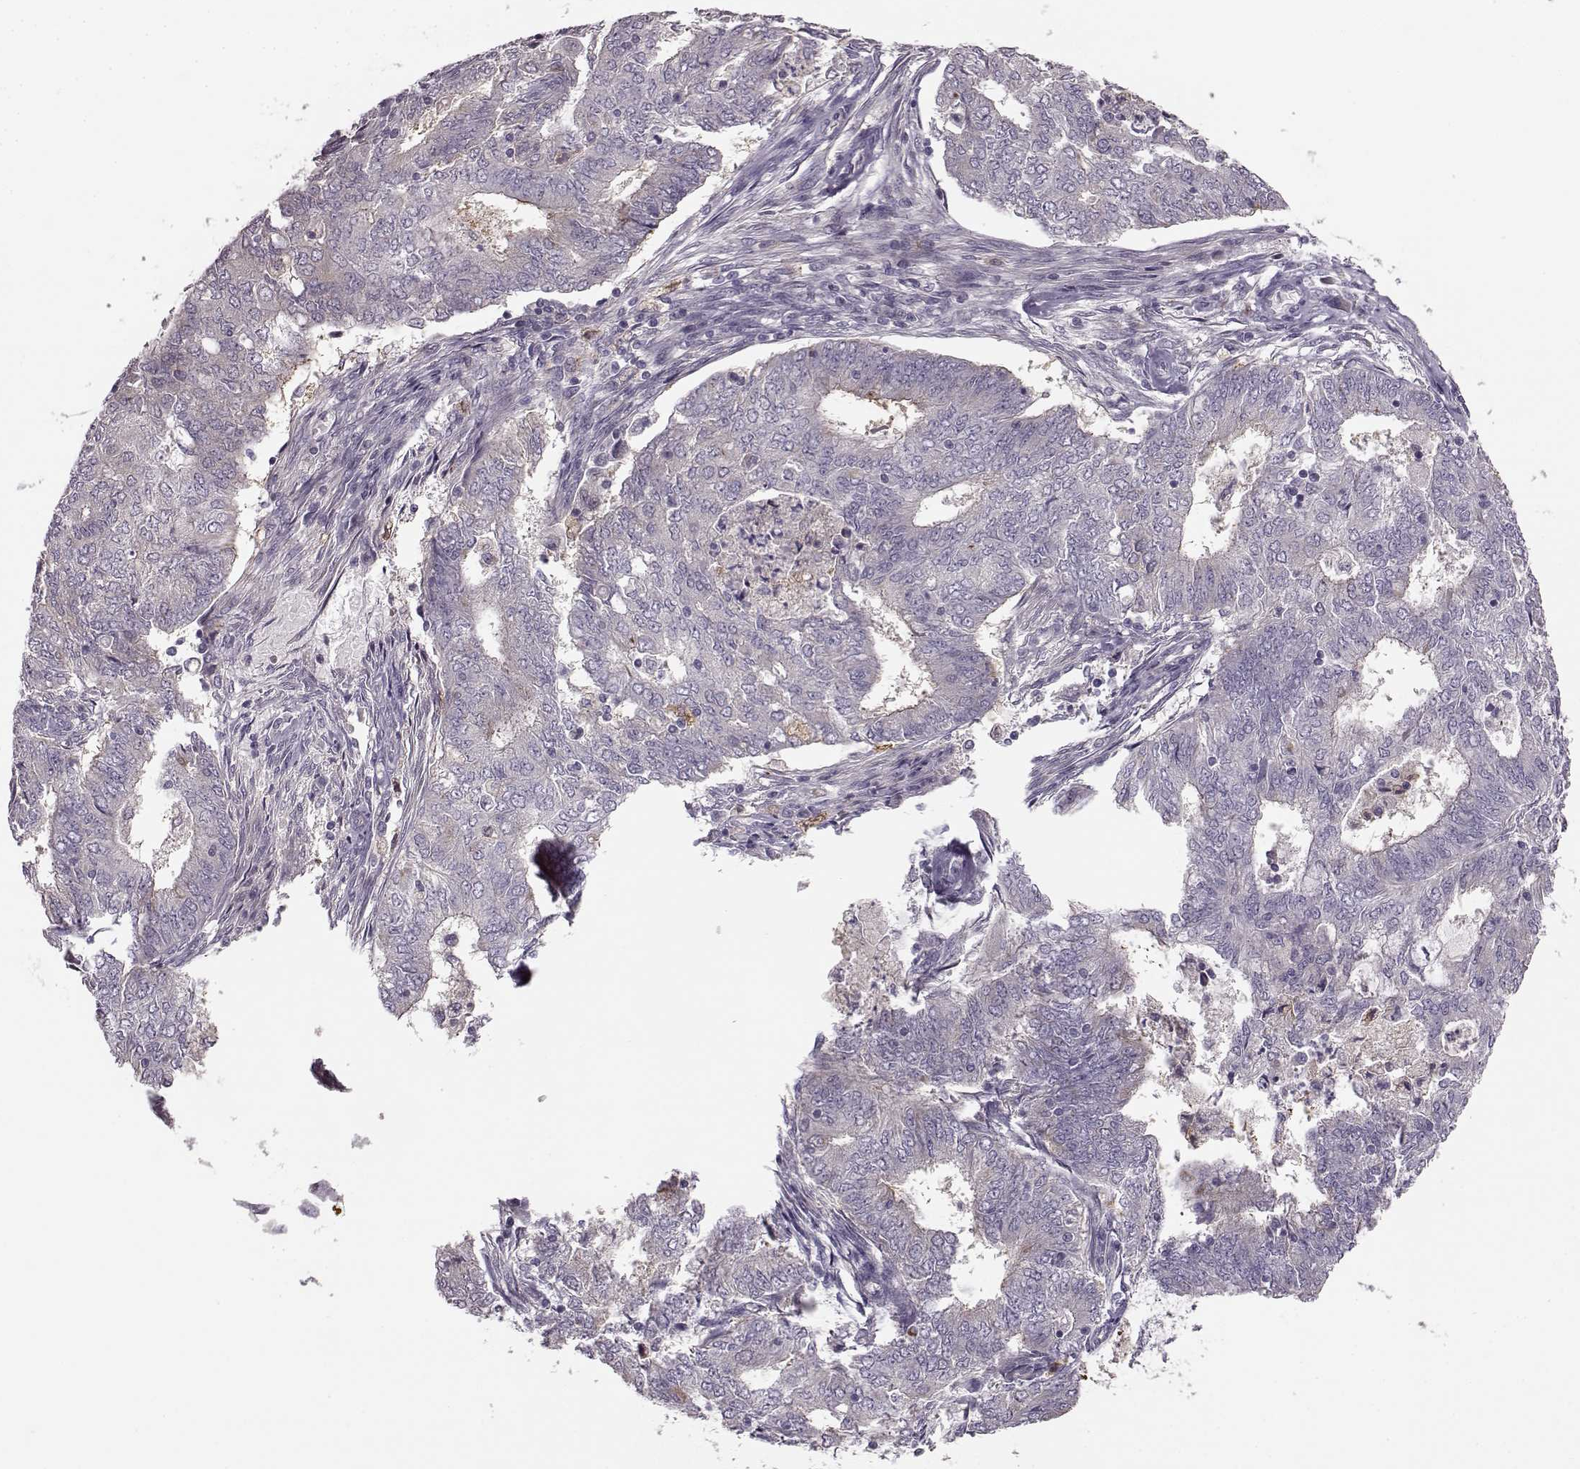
{"staining": {"intensity": "moderate", "quantity": "<25%", "location": "cytoplasmic/membranous"}, "tissue": "endometrial cancer", "cell_type": "Tumor cells", "image_type": "cancer", "snomed": [{"axis": "morphology", "description": "Adenocarcinoma, NOS"}, {"axis": "topography", "description": "Endometrium"}], "caption": "Brown immunohistochemical staining in endometrial cancer reveals moderate cytoplasmic/membranous positivity in approximately <25% of tumor cells.", "gene": "MTR", "patient": {"sex": "female", "age": 62}}